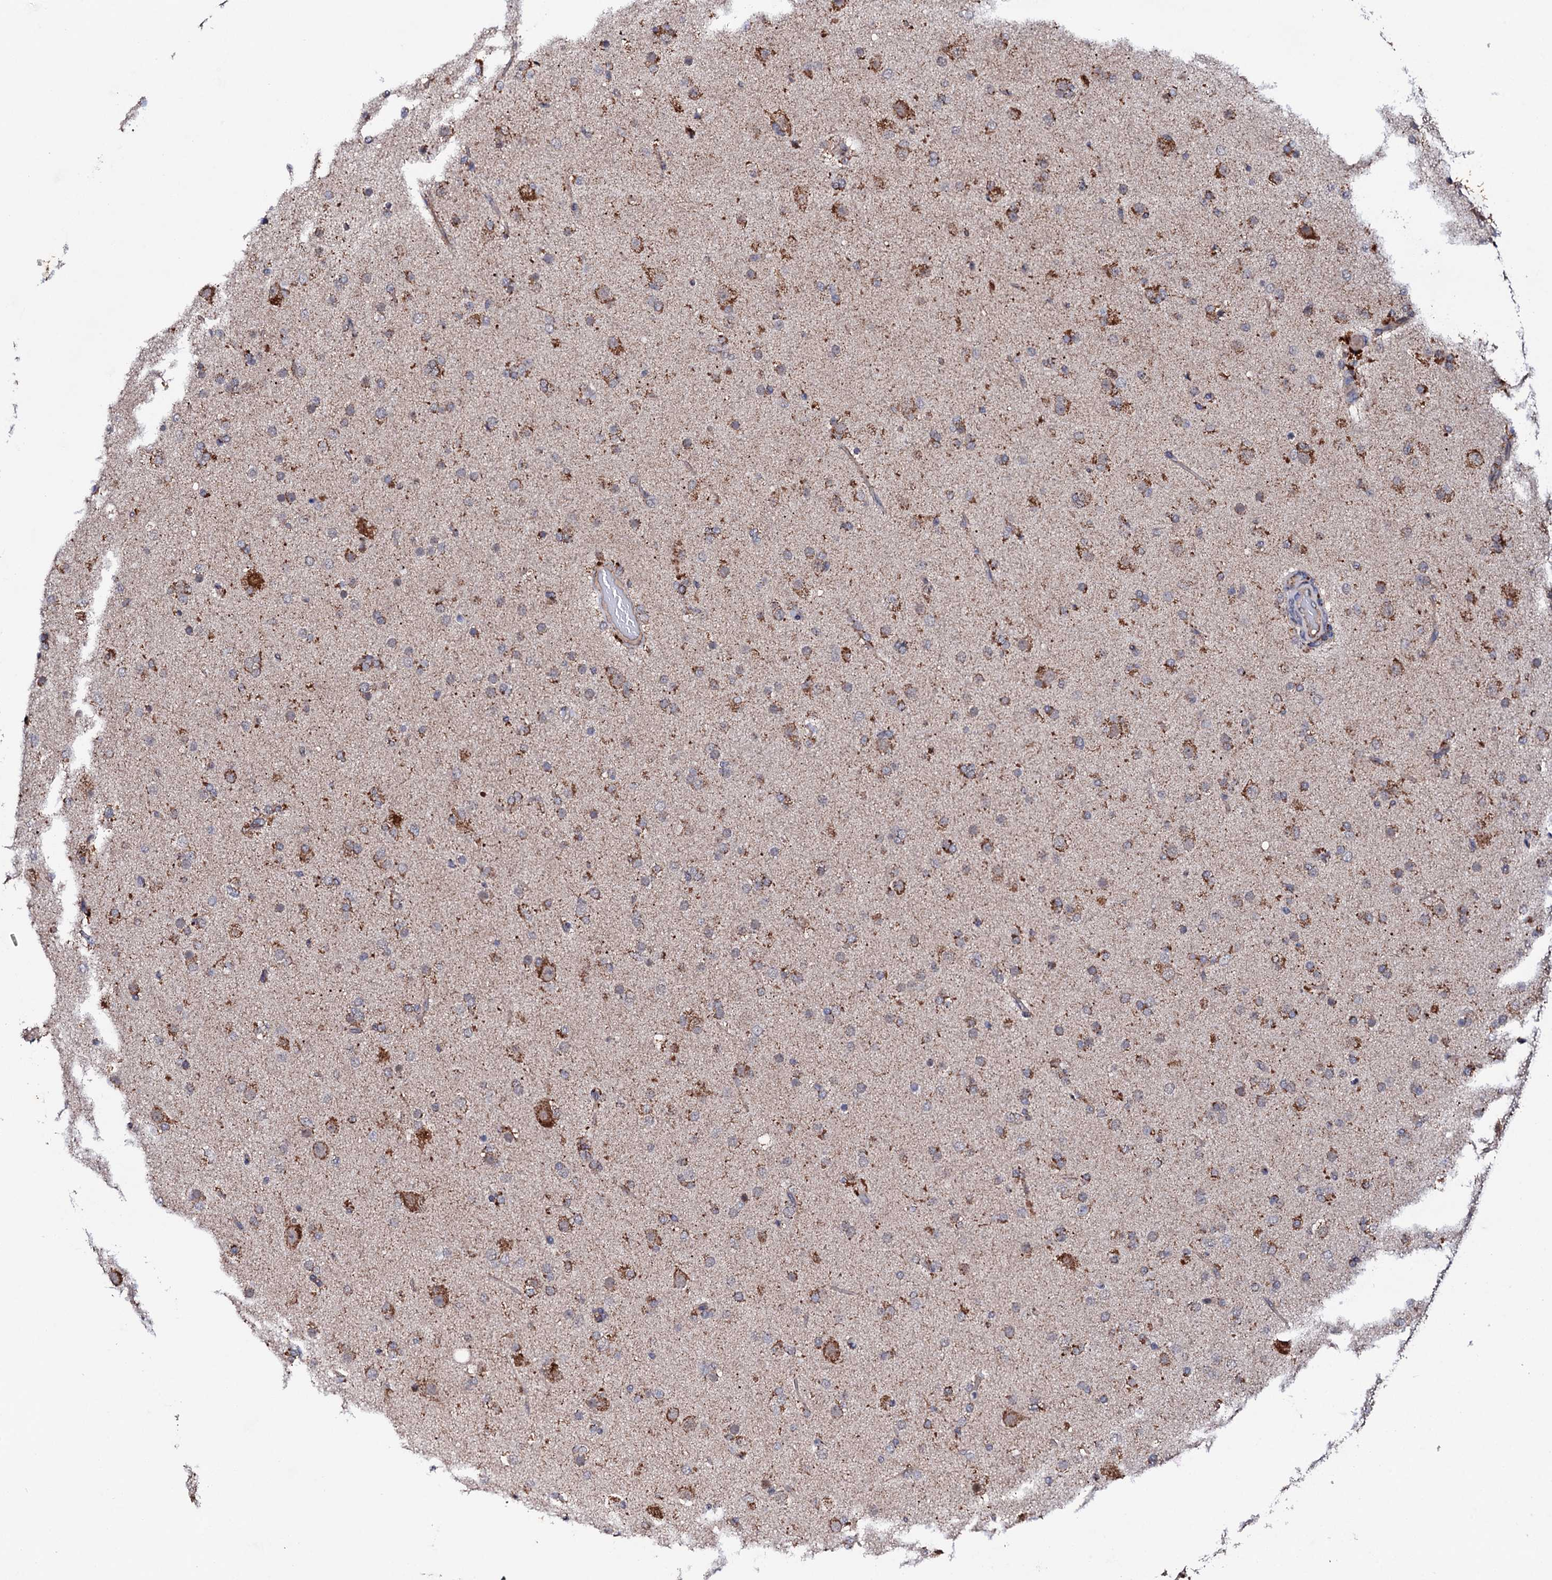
{"staining": {"intensity": "moderate", "quantity": ">75%", "location": "cytoplasmic/membranous"}, "tissue": "glioma", "cell_type": "Tumor cells", "image_type": "cancer", "snomed": [{"axis": "morphology", "description": "Glioma, malignant, Low grade"}, {"axis": "topography", "description": "Brain"}], "caption": "Glioma tissue shows moderate cytoplasmic/membranous expression in approximately >75% of tumor cells", "gene": "MTIF3", "patient": {"sex": "male", "age": 65}}